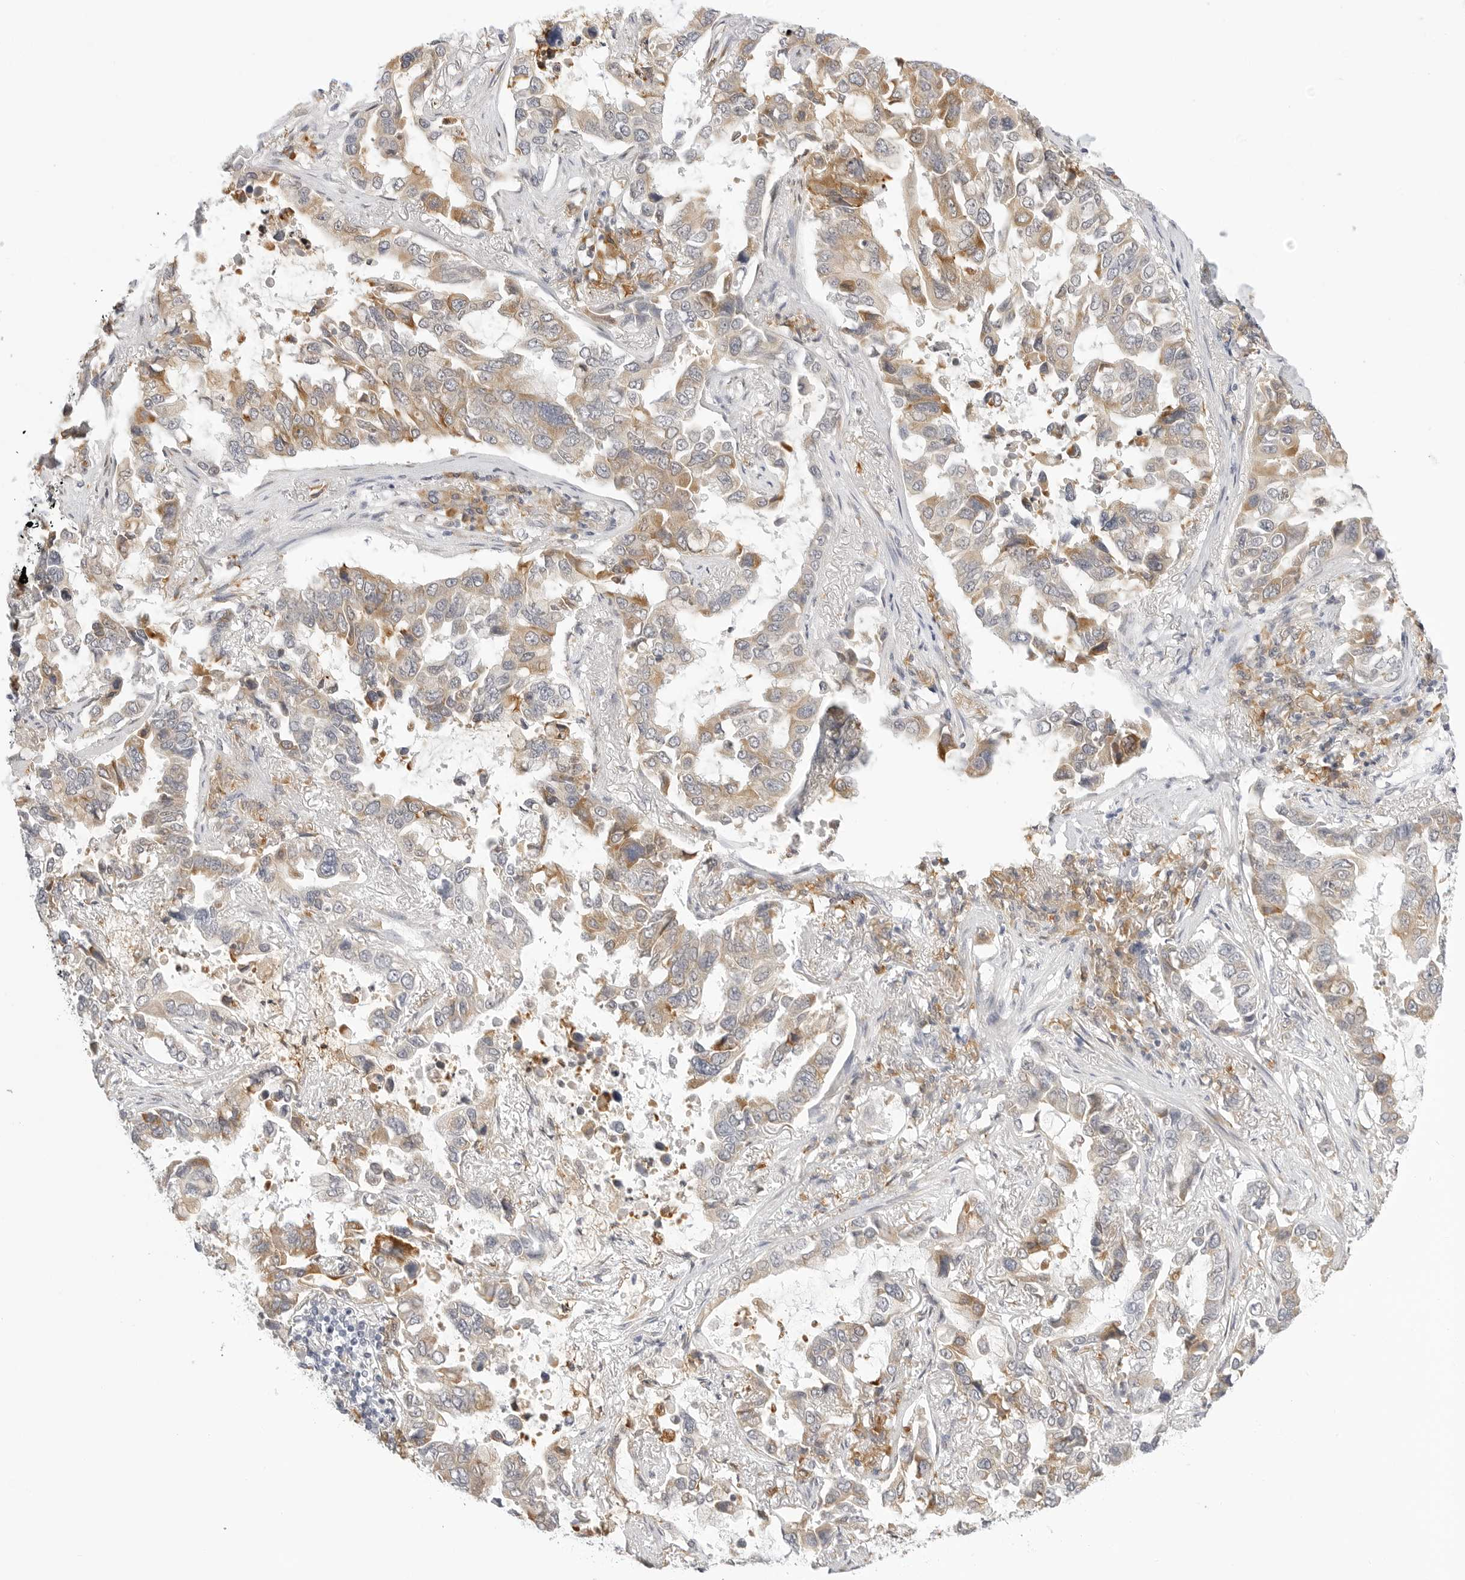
{"staining": {"intensity": "weak", "quantity": "25%-75%", "location": "cytoplasmic/membranous"}, "tissue": "lung cancer", "cell_type": "Tumor cells", "image_type": "cancer", "snomed": [{"axis": "morphology", "description": "Squamous cell carcinoma, NOS"}, {"axis": "topography", "description": "Lung"}], "caption": "The image shows immunohistochemical staining of lung cancer. There is weak cytoplasmic/membranous expression is appreciated in about 25%-75% of tumor cells.", "gene": "THEM4", "patient": {"sex": "male", "age": 66}}